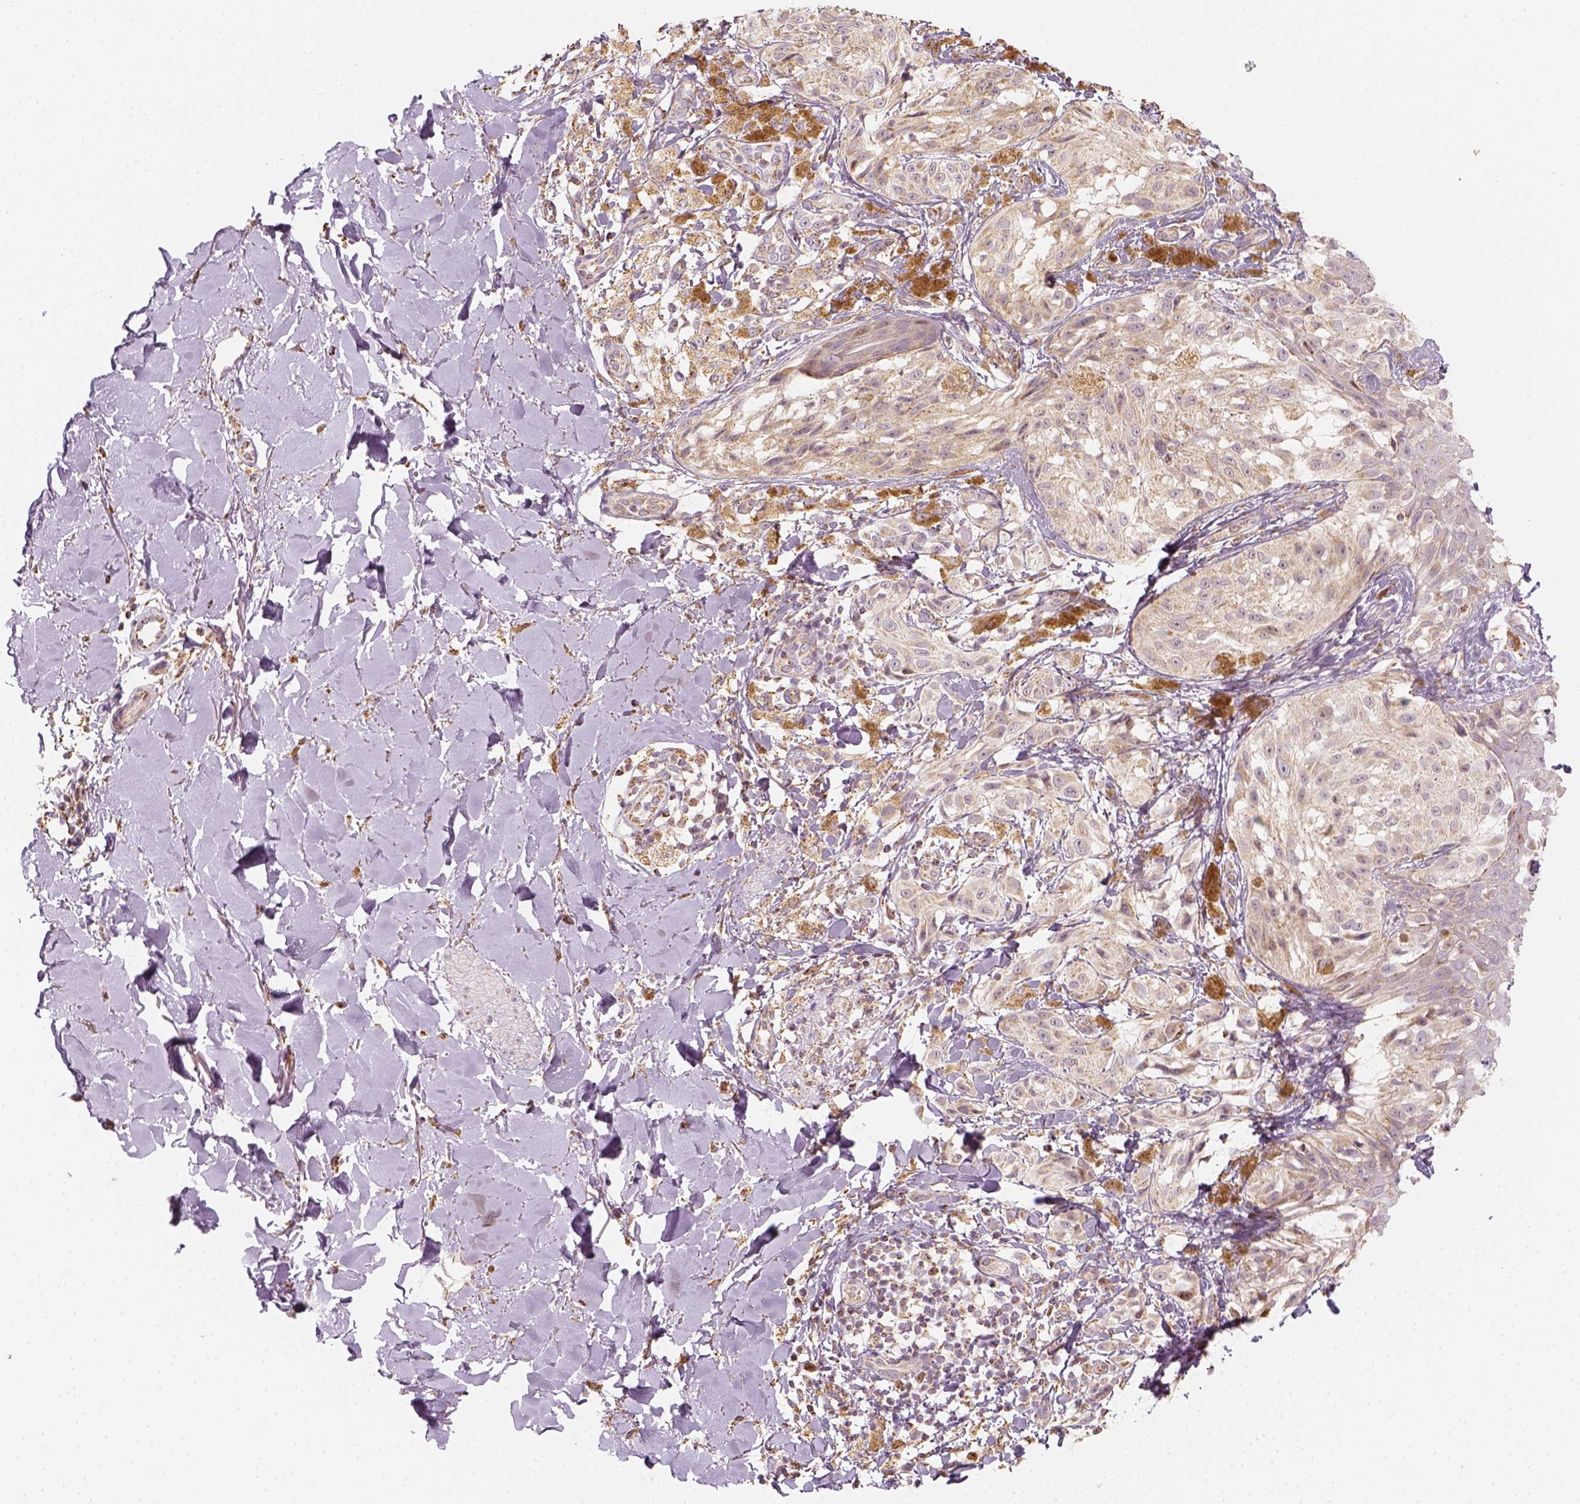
{"staining": {"intensity": "moderate", "quantity": ">75%", "location": "cytoplasmic/membranous"}, "tissue": "melanoma", "cell_type": "Tumor cells", "image_type": "cancer", "snomed": [{"axis": "morphology", "description": "Malignant melanoma, NOS"}, {"axis": "topography", "description": "Skin"}], "caption": "The photomicrograph displays immunohistochemical staining of melanoma. There is moderate cytoplasmic/membranous positivity is appreciated in about >75% of tumor cells.", "gene": "LCA5", "patient": {"sex": "male", "age": 36}}